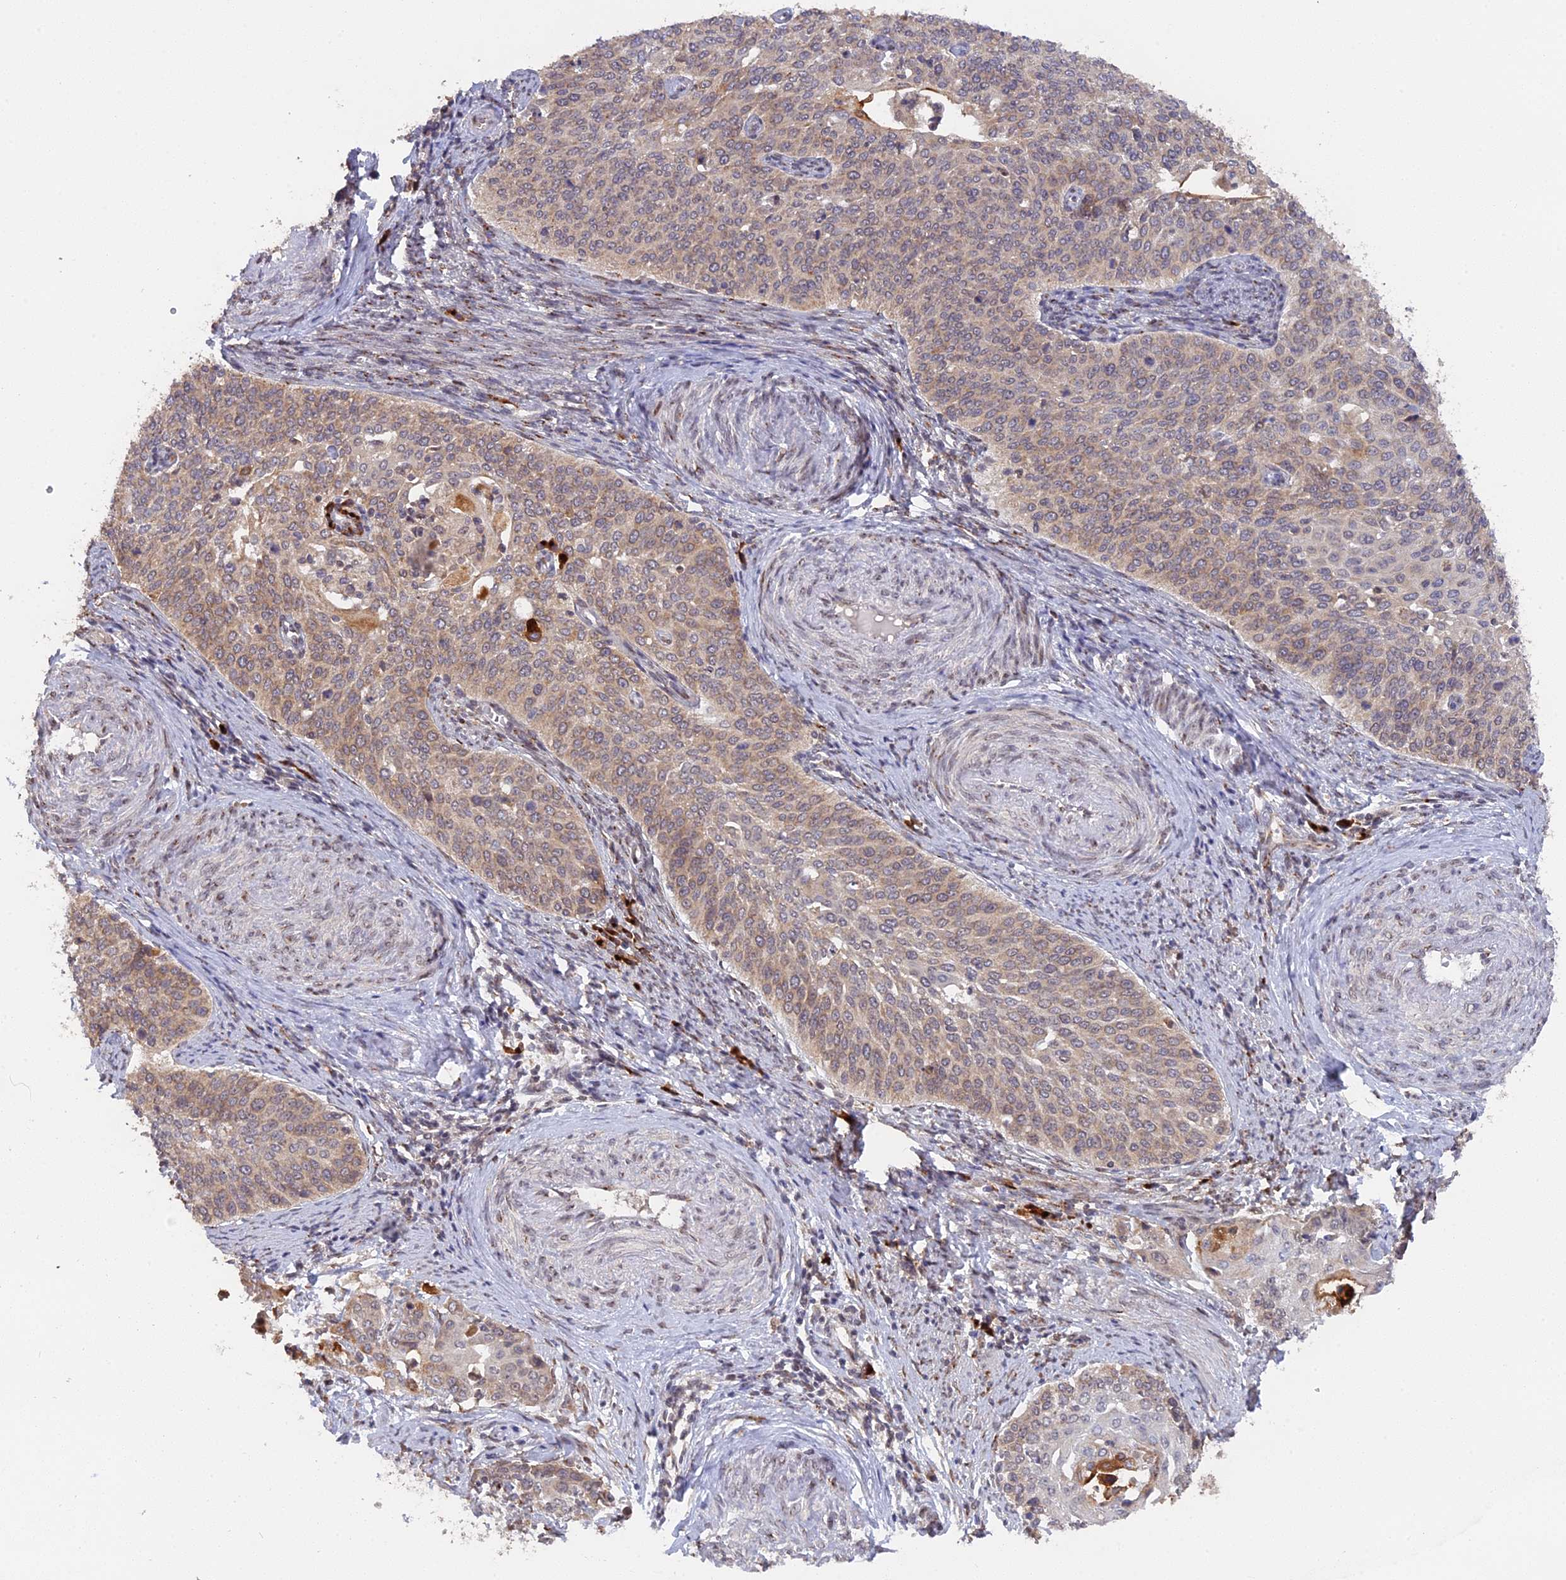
{"staining": {"intensity": "moderate", "quantity": "25%-75%", "location": "cytoplasmic/membranous"}, "tissue": "cervical cancer", "cell_type": "Tumor cells", "image_type": "cancer", "snomed": [{"axis": "morphology", "description": "Squamous cell carcinoma, NOS"}, {"axis": "topography", "description": "Cervix"}], "caption": "Immunohistochemical staining of human cervical cancer (squamous cell carcinoma) reveals medium levels of moderate cytoplasmic/membranous protein expression in about 25%-75% of tumor cells.", "gene": "SNX17", "patient": {"sex": "female", "age": 44}}